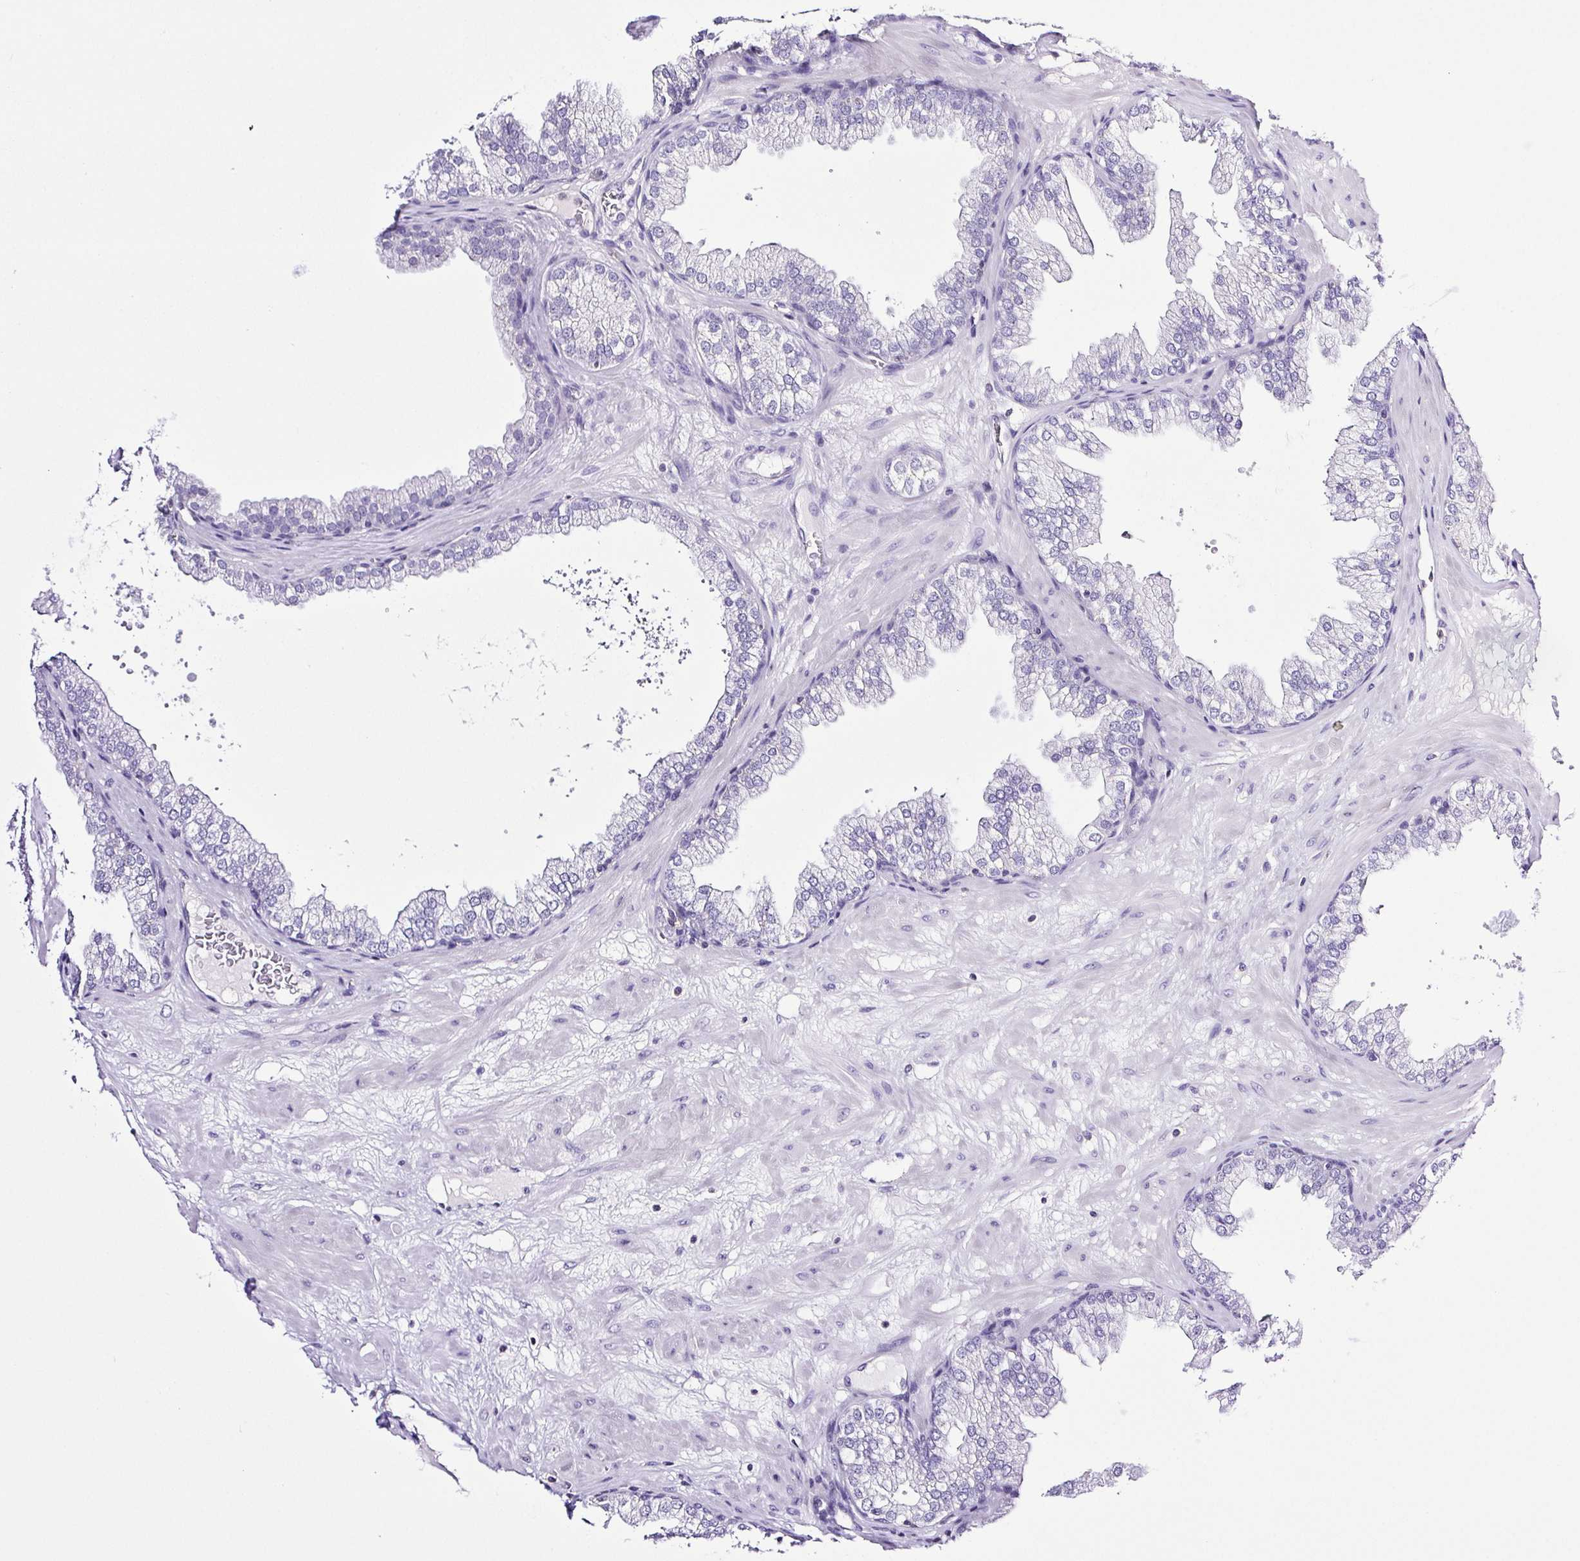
{"staining": {"intensity": "negative", "quantity": "none", "location": "none"}, "tissue": "prostate", "cell_type": "Glandular cells", "image_type": "normal", "snomed": [{"axis": "morphology", "description": "Normal tissue, NOS"}, {"axis": "topography", "description": "Prostate"}], "caption": "This is a micrograph of IHC staining of unremarkable prostate, which shows no staining in glandular cells. (Brightfield microscopy of DAB (3,3'-diaminobenzidine) IHC at high magnification).", "gene": "SYNPR", "patient": {"sex": "male", "age": 37}}